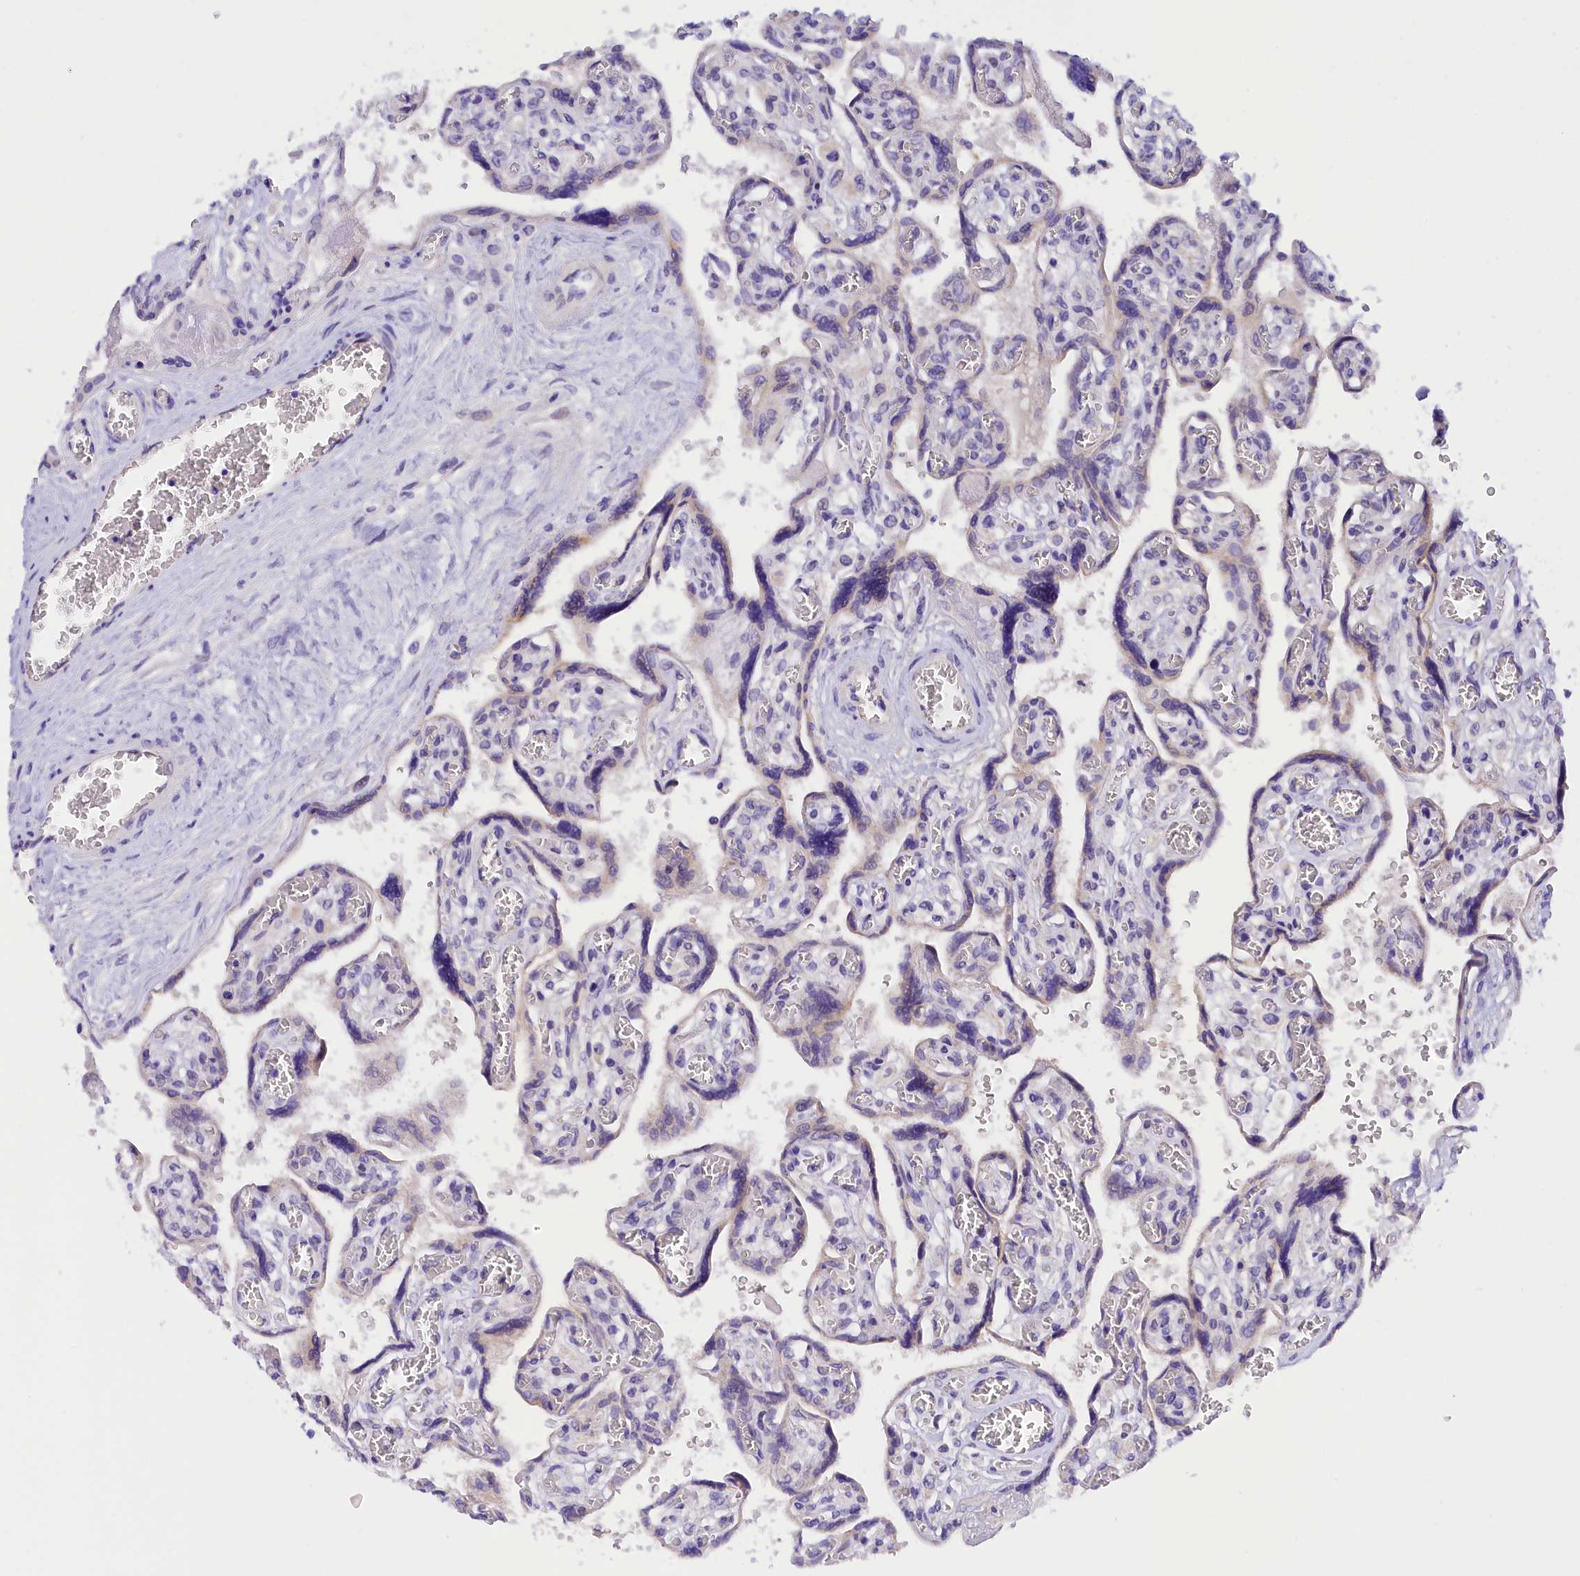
{"staining": {"intensity": "negative", "quantity": "none", "location": "none"}, "tissue": "placenta", "cell_type": "Trophoblastic cells", "image_type": "normal", "snomed": [{"axis": "morphology", "description": "Normal tissue, NOS"}, {"axis": "topography", "description": "Placenta"}], "caption": "The image displays no staining of trophoblastic cells in normal placenta.", "gene": "COL6A5", "patient": {"sex": "female", "age": 39}}